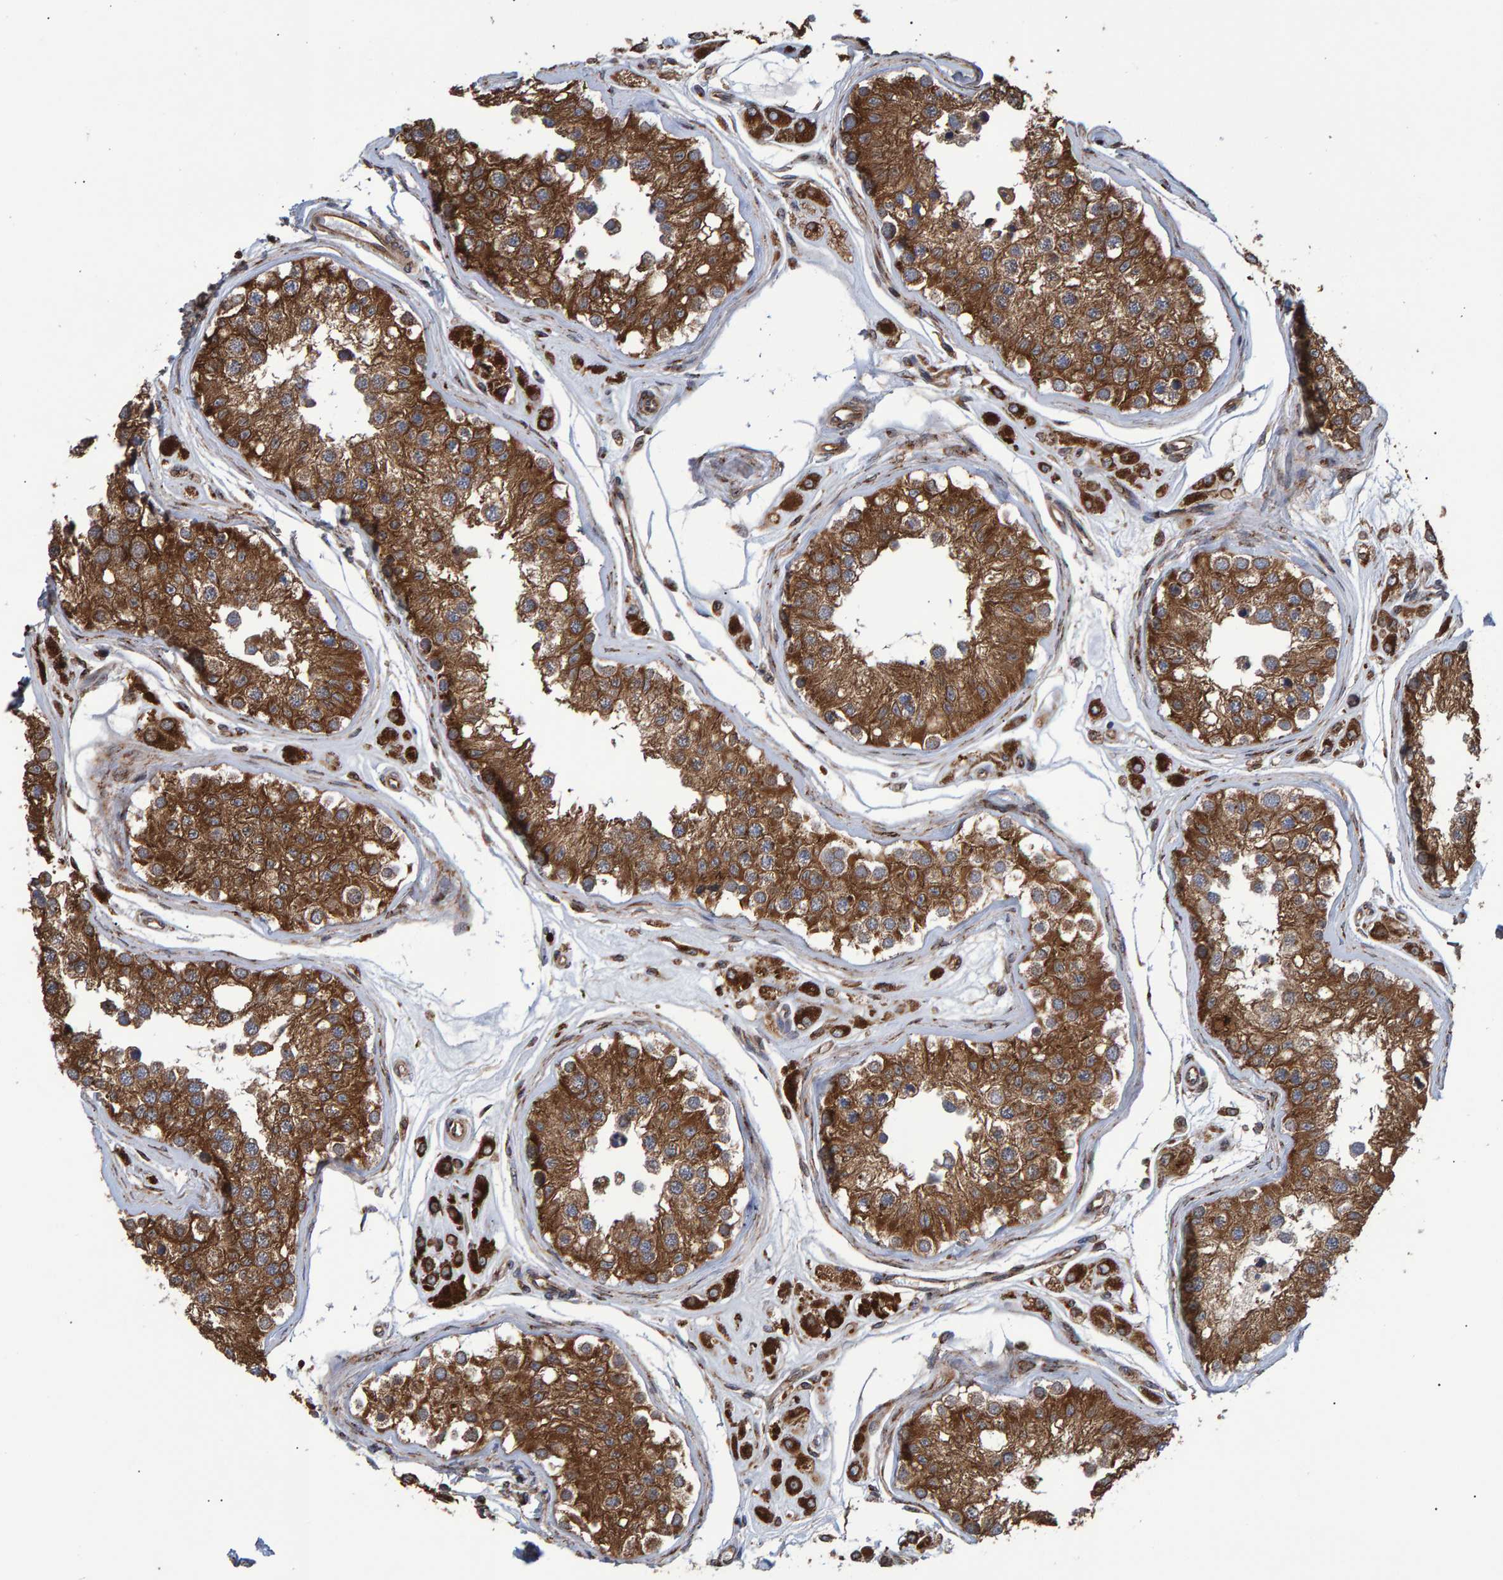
{"staining": {"intensity": "moderate", "quantity": ">75%", "location": "cytoplasmic/membranous"}, "tissue": "testis", "cell_type": "Cells in seminiferous ducts", "image_type": "normal", "snomed": [{"axis": "morphology", "description": "Normal tissue, NOS"}, {"axis": "morphology", "description": "Adenocarcinoma, metastatic, NOS"}, {"axis": "topography", "description": "Testis"}], "caption": "IHC of normal human testis demonstrates medium levels of moderate cytoplasmic/membranous staining in about >75% of cells in seminiferous ducts. (Stains: DAB (3,3'-diaminobenzidine) in brown, nuclei in blue, Microscopy: brightfield microscopy at high magnification).", "gene": "FAM117A", "patient": {"sex": "male", "age": 26}}